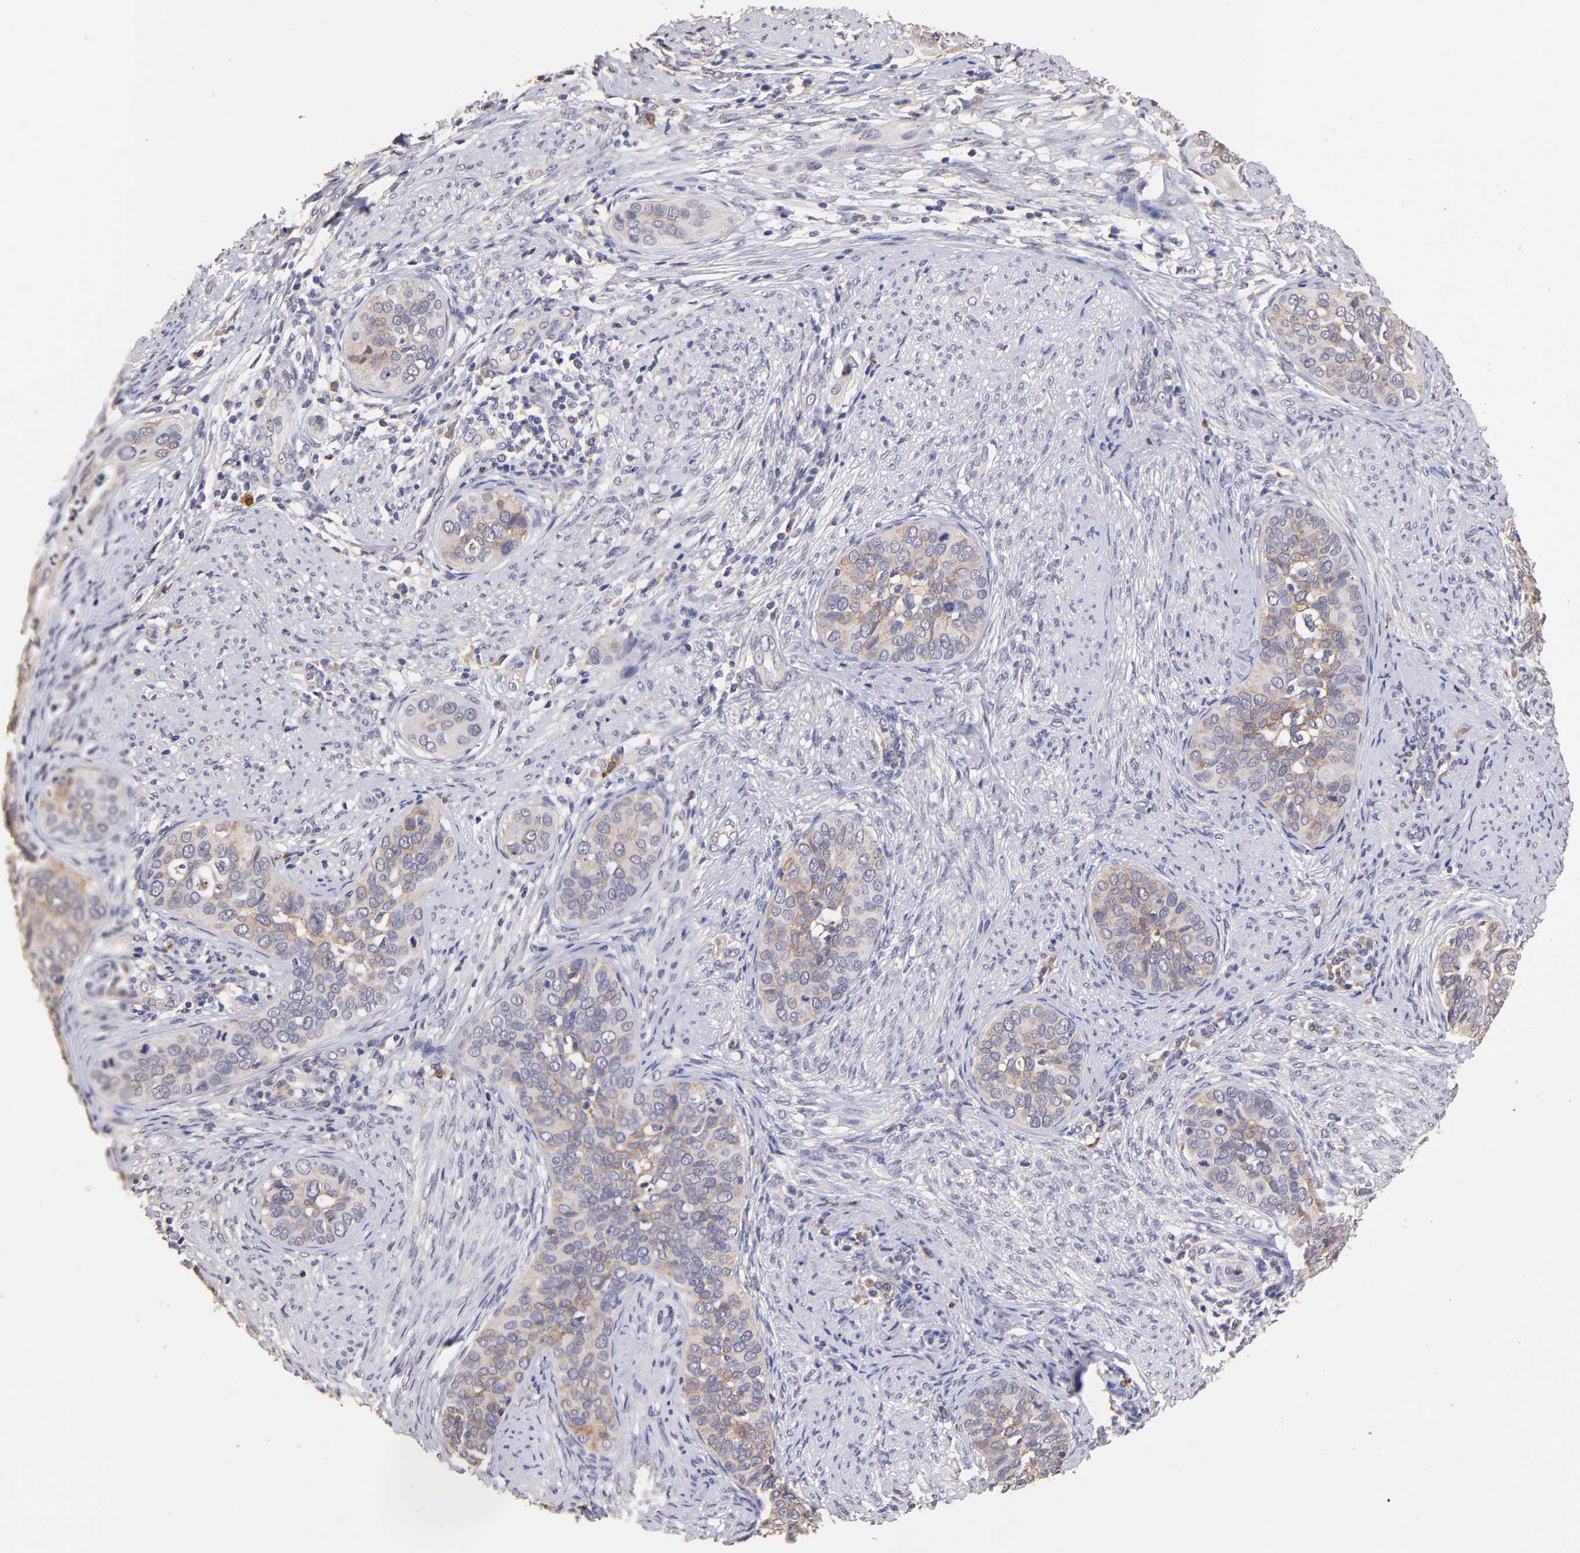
{"staining": {"intensity": "weak", "quantity": "<25%", "location": "cytoplasmic/membranous"}, "tissue": "cervical cancer", "cell_type": "Tumor cells", "image_type": "cancer", "snomed": [{"axis": "morphology", "description": "Squamous cell carcinoma, NOS"}, {"axis": "topography", "description": "Cervix"}], "caption": "This is an immunohistochemistry micrograph of cervical cancer (squamous cell carcinoma). There is no expression in tumor cells.", "gene": "RNASEL", "patient": {"sex": "female", "age": 31}}